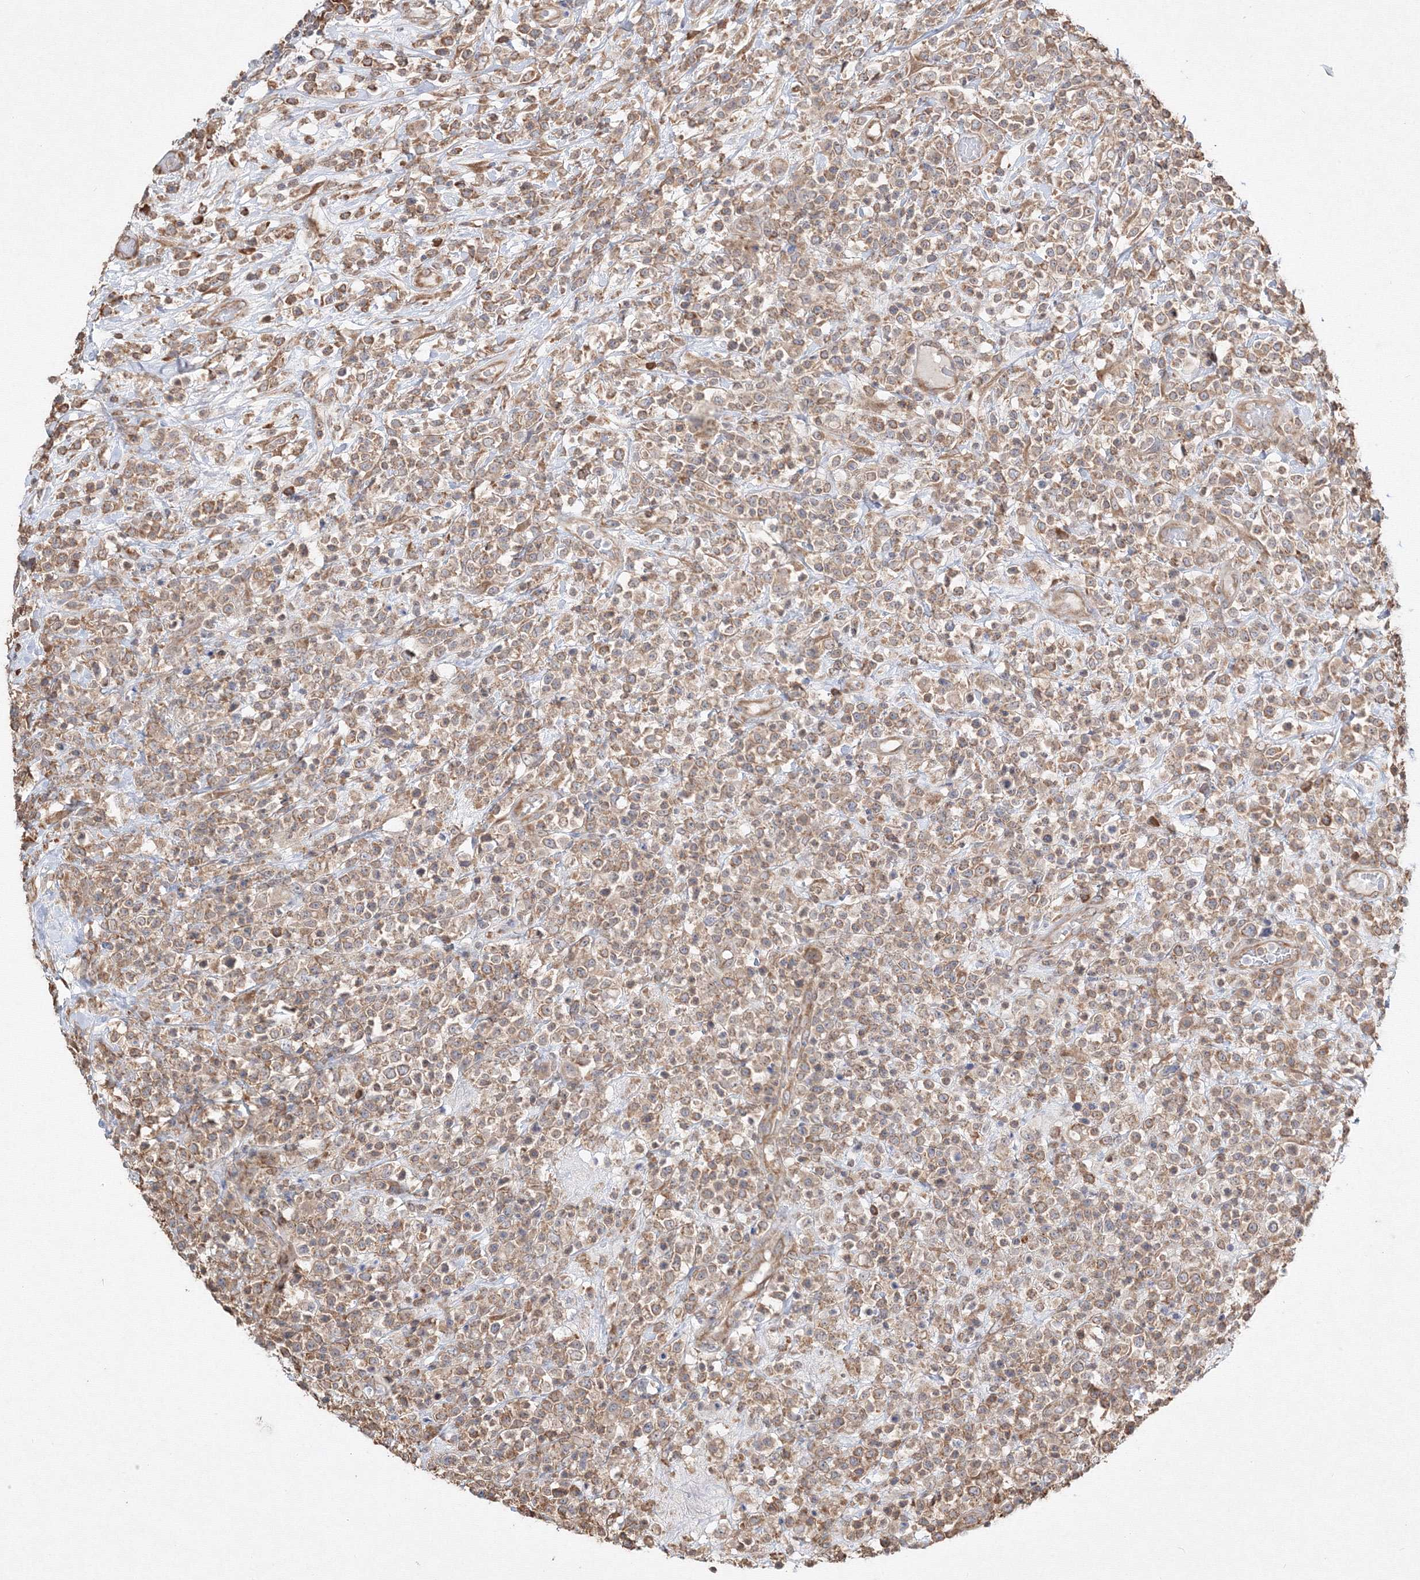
{"staining": {"intensity": "moderate", "quantity": ">75%", "location": "cytoplasmic/membranous"}, "tissue": "lymphoma", "cell_type": "Tumor cells", "image_type": "cancer", "snomed": [{"axis": "morphology", "description": "Malignant lymphoma, non-Hodgkin's type, High grade"}, {"axis": "topography", "description": "Colon"}], "caption": "This is a histology image of immunohistochemistry staining of high-grade malignant lymphoma, non-Hodgkin's type, which shows moderate staining in the cytoplasmic/membranous of tumor cells.", "gene": "FBXL8", "patient": {"sex": "female", "age": 53}}